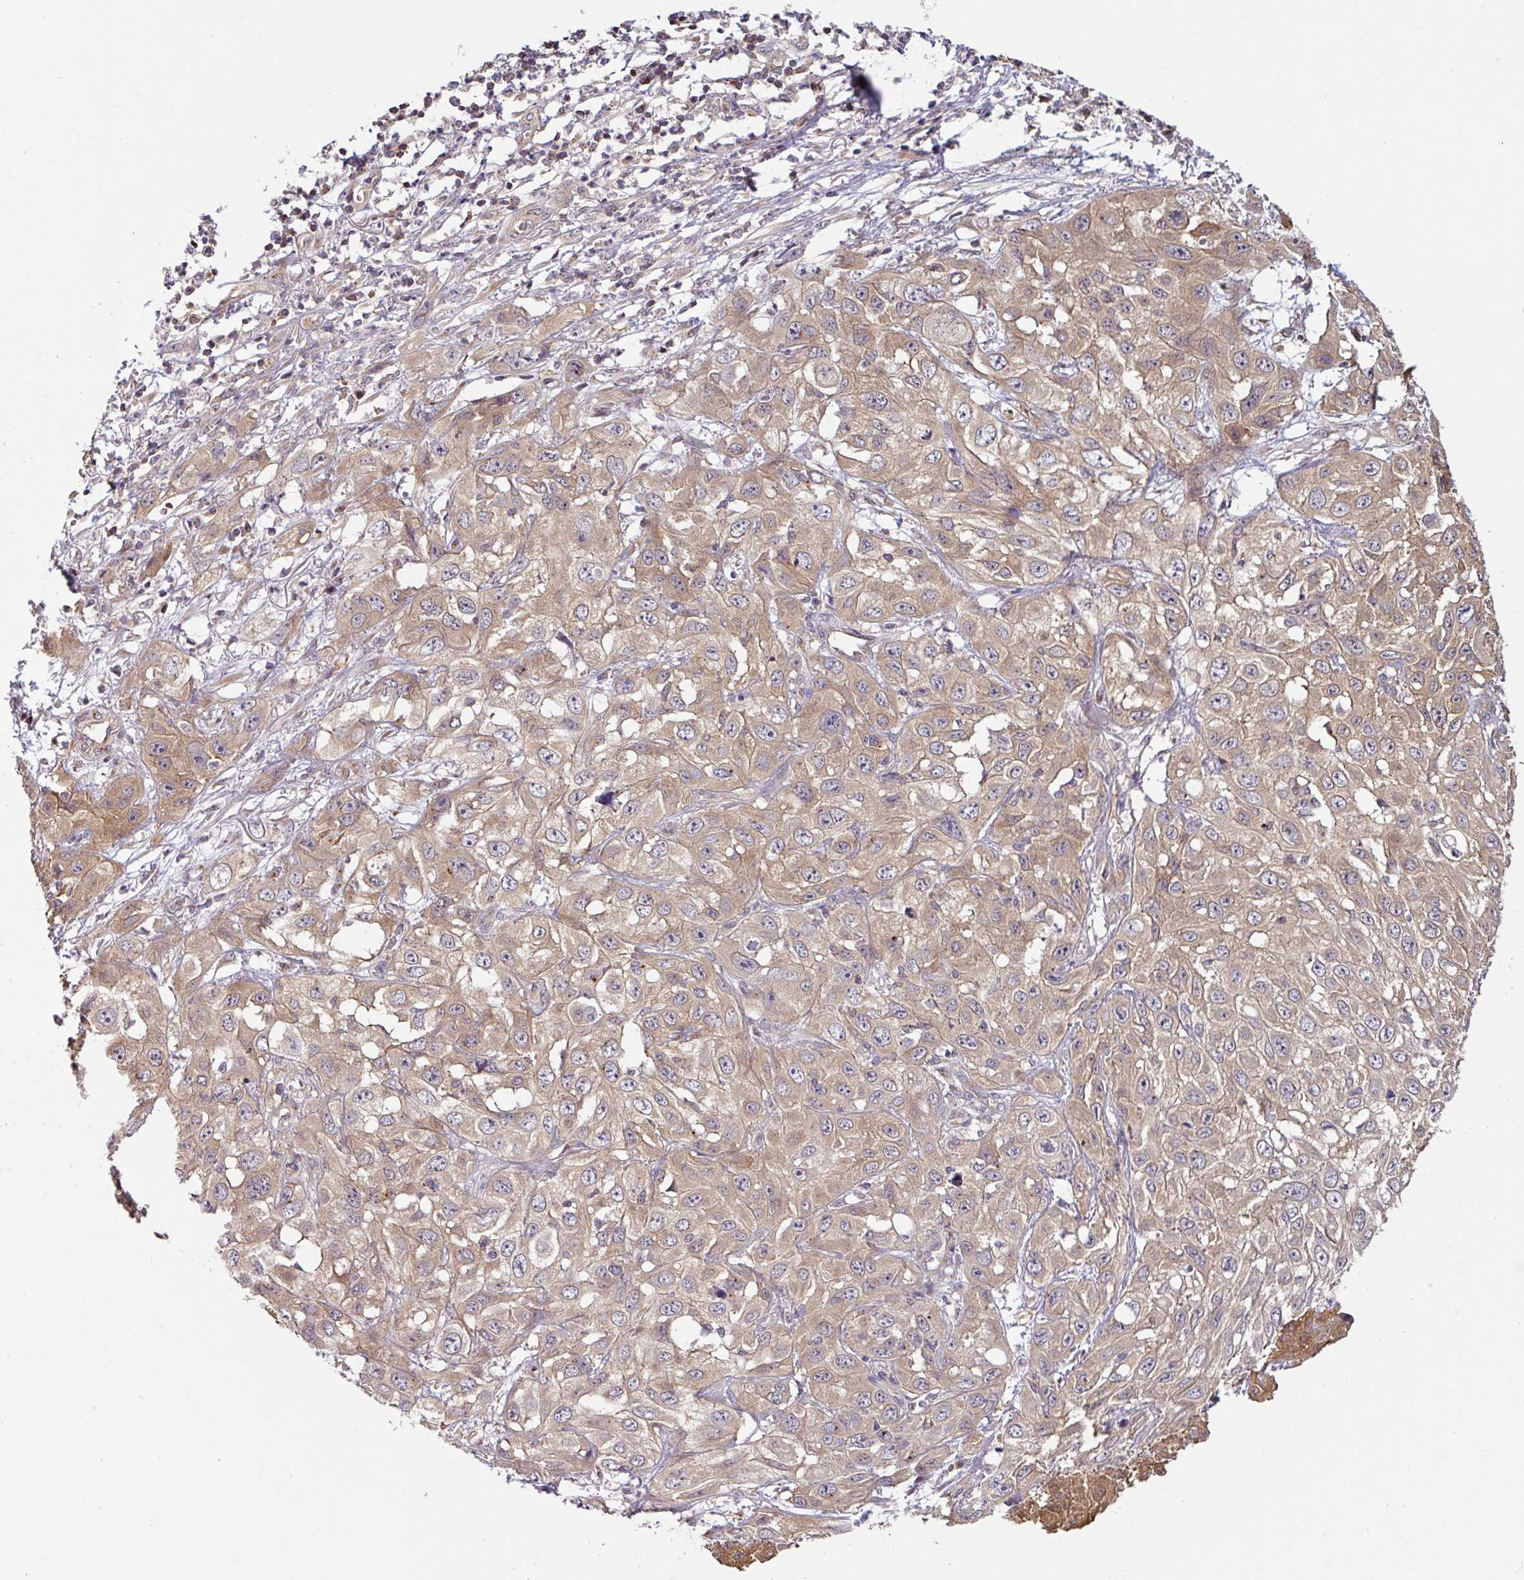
{"staining": {"intensity": "weak", "quantity": "25%-75%", "location": "cytoplasmic/membranous"}, "tissue": "skin cancer", "cell_type": "Tumor cells", "image_type": "cancer", "snomed": [{"axis": "morphology", "description": "Squamous cell carcinoma, NOS"}, {"axis": "topography", "description": "Skin"}, {"axis": "topography", "description": "Vulva"}], "caption": "Skin cancer stained for a protein (brown) demonstrates weak cytoplasmic/membranous positive expression in approximately 25%-75% of tumor cells.", "gene": "SHB", "patient": {"sex": "female", "age": 71}}